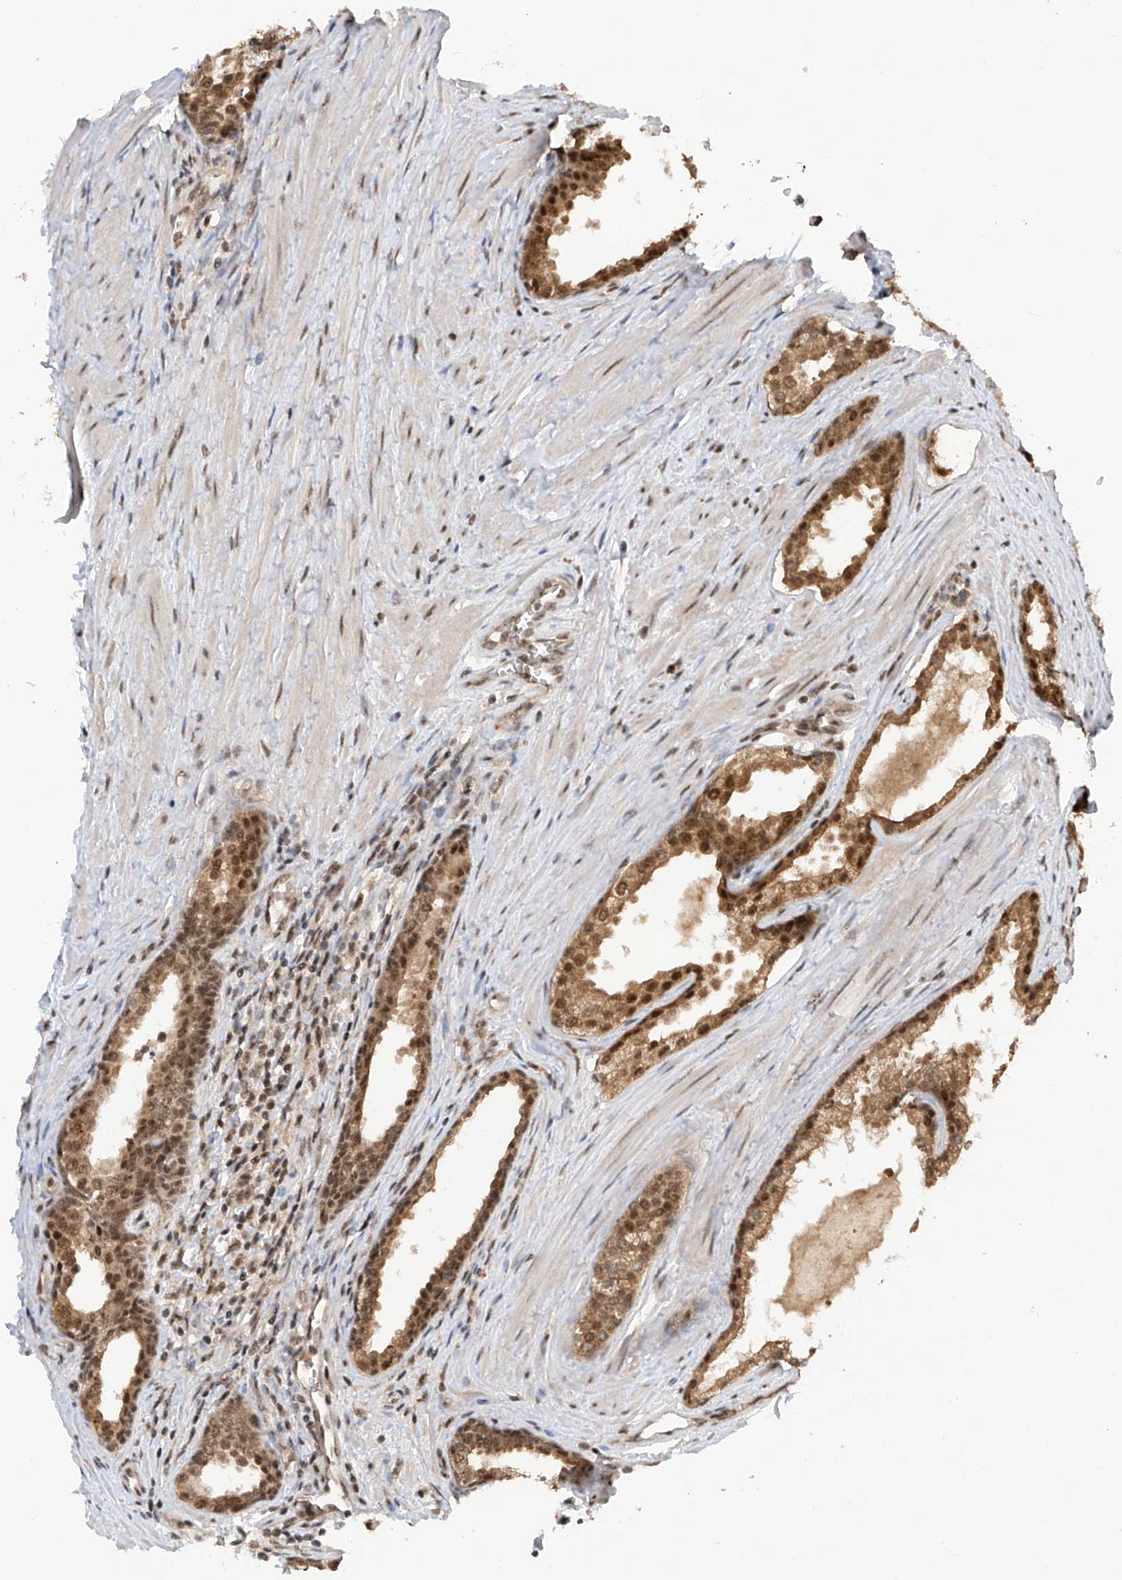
{"staining": {"intensity": "moderate", "quantity": ">75%", "location": "cytoplasmic/membranous,nuclear"}, "tissue": "prostate cancer", "cell_type": "Tumor cells", "image_type": "cancer", "snomed": [{"axis": "morphology", "description": "Adenocarcinoma, High grade"}, {"axis": "topography", "description": "Prostate"}], "caption": "The image demonstrates immunohistochemical staining of prostate cancer (adenocarcinoma (high-grade)). There is moderate cytoplasmic/membranous and nuclear expression is appreciated in approximately >75% of tumor cells.", "gene": "RPAIN", "patient": {"sex": "male", "age": 68}}